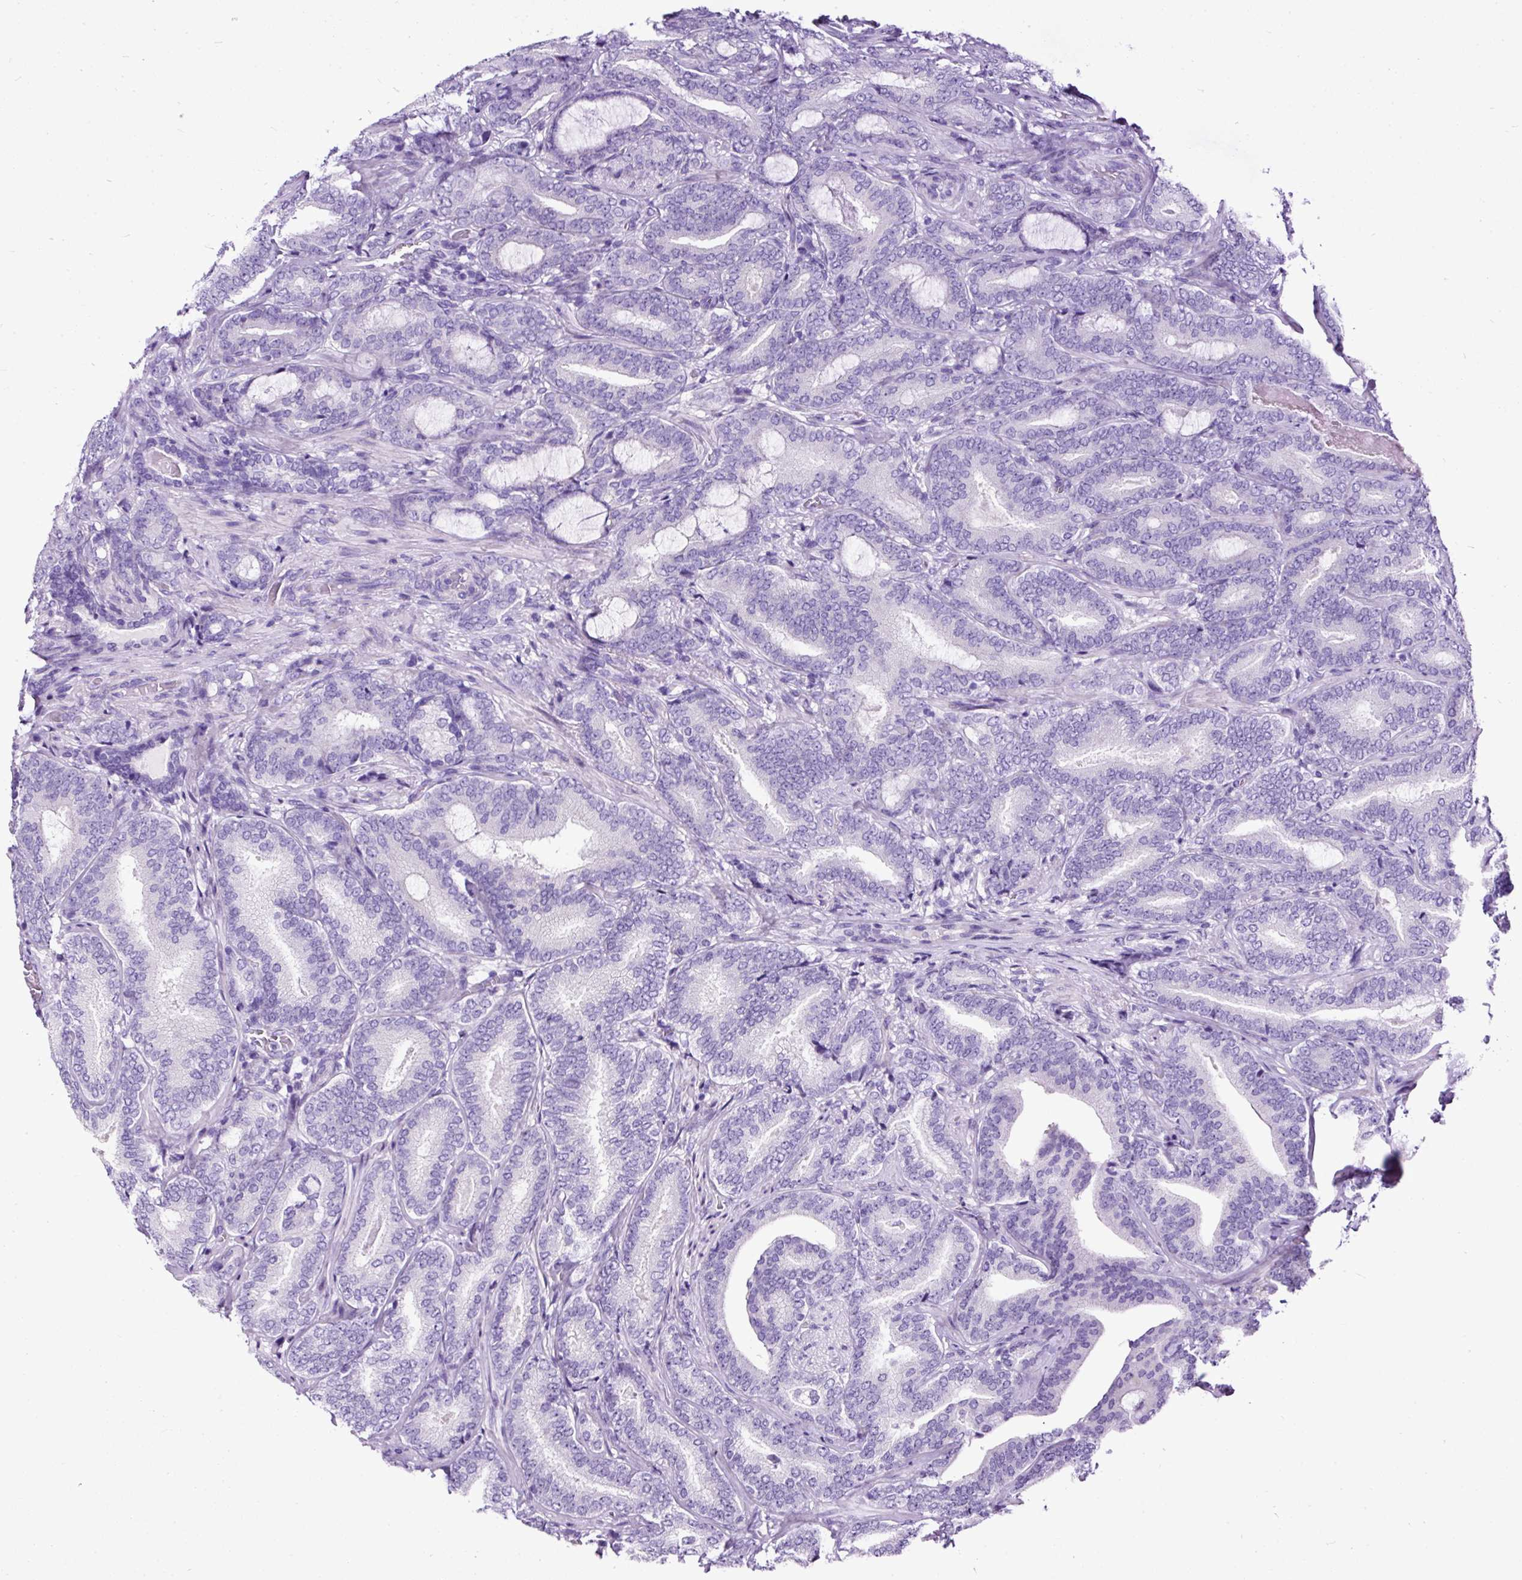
{"staining": {"intensity": "negative", "quantity": "none", "location": "none"}, "tissue": "prostate cancer", "cell_type": "Tumor cells", "image_type": "cancer", "snomed": [{"axis": "morphology", "description": "Adenocarcinoma, Low grade"}, {"axis": "topography", "description": "Prostate and seminal vesicle, NOS"}], "caption": "IHC histopathology image of neoplastic tissue: prostate cancer (low-grade adenocarcinoma) stained with DAB (3,3'-diaminobenzidine) exhibits no significant protein staining in tumor cells.", "gene": "STOX2", "patient": {"sex": "male", "age": 61}}